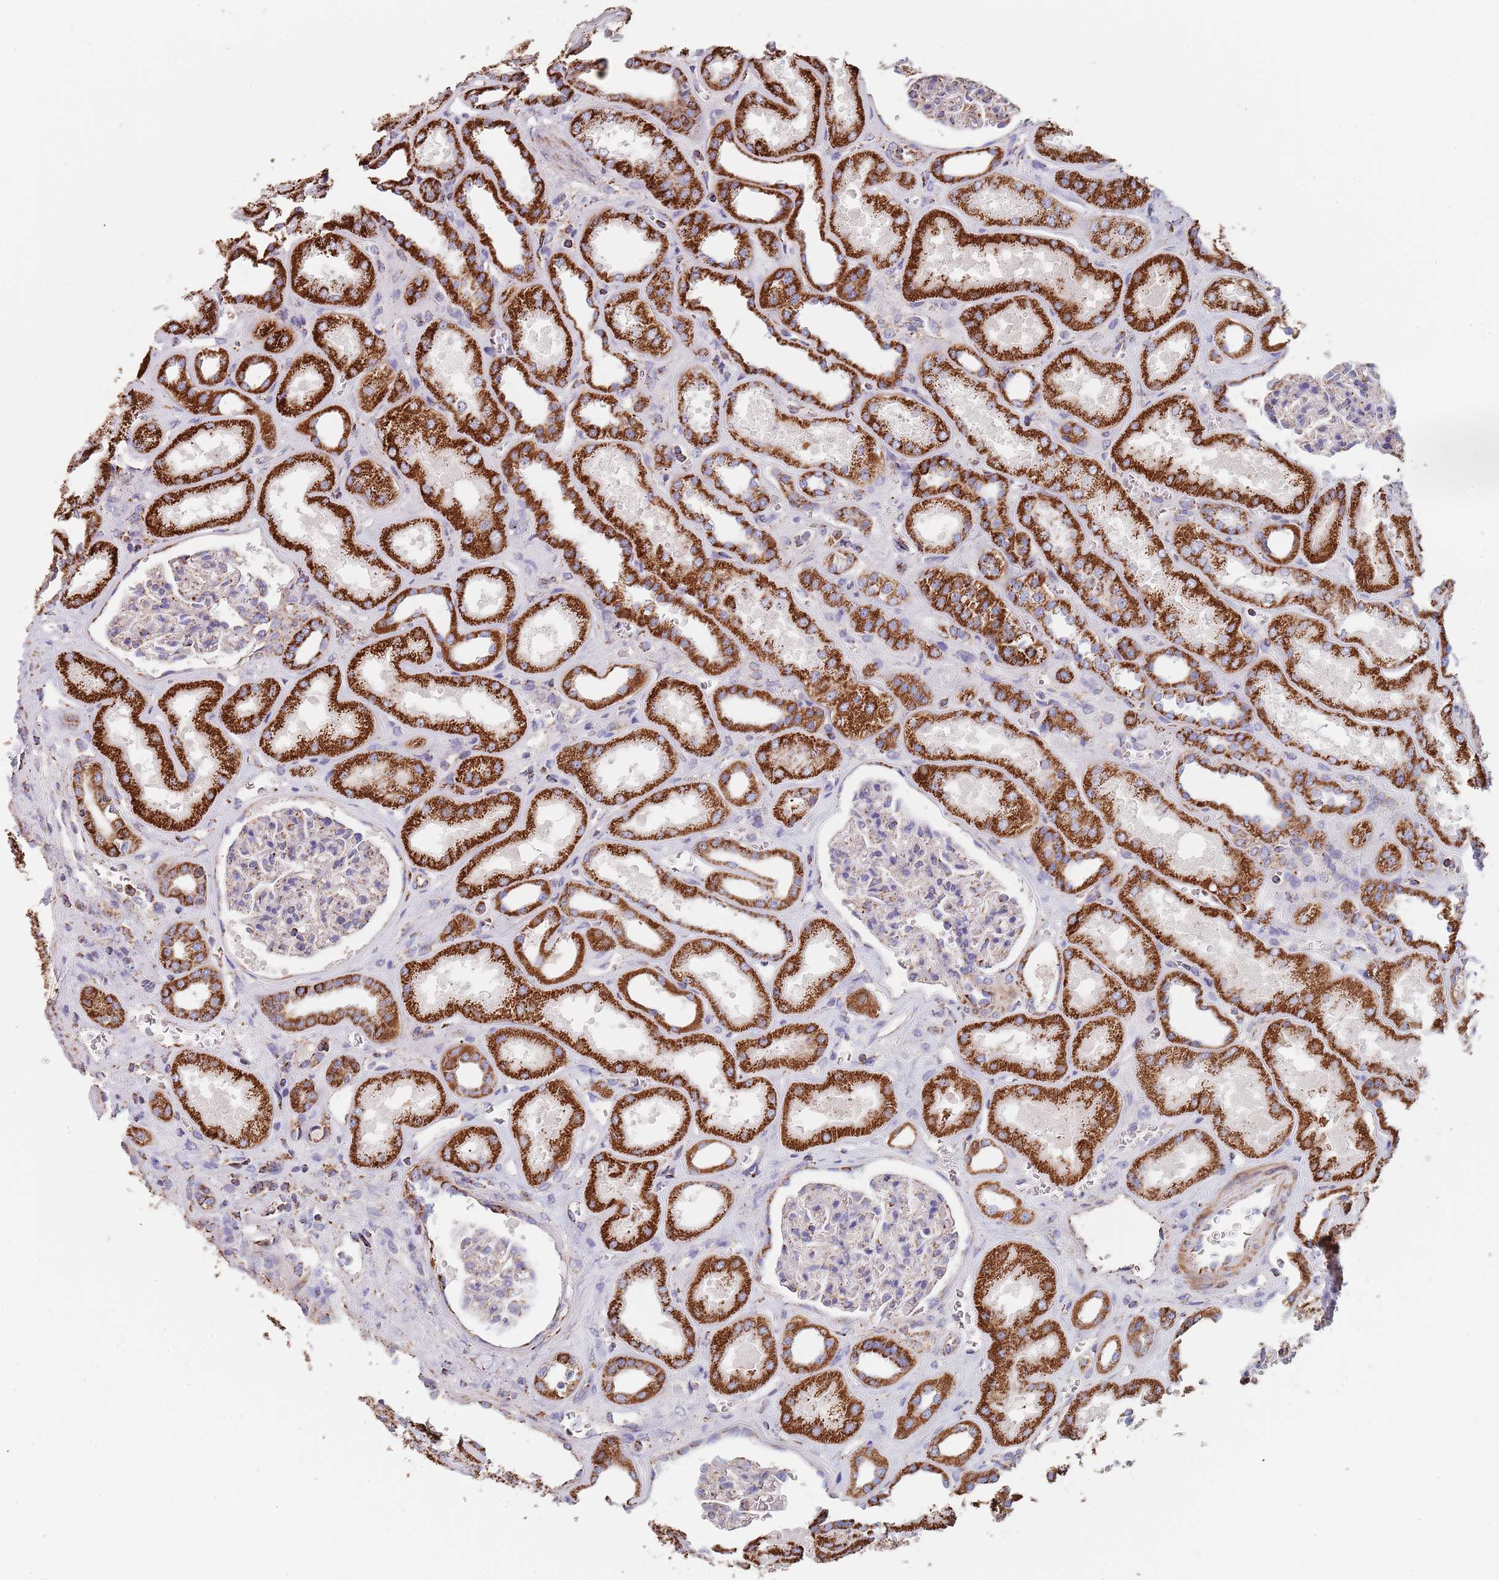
{"staining": {"intensity": "moderate", "quantity": "<25%", "location": "cytoplasmic/membranous"}, "tissue": "kidney", "cell_type": "Cells in glomeruli", "image_type": "normal", "snomed": [{"axis": "morphology", "description": "Normal tissue, NOS"}, {"axis": "morphology", "description": "Adenocarcinoma, NOS"}, {"axis": "topography", "description": "Kidney"}], "caption": "Benign kidney reveals moderate cytoplasmic/membranous staining in about <25% of cells in glomeruli (DAB (3,3'-diaminobenzidine) IHC, brown staining for protein, blue staining for nuclei)..", "gene": "PGP", "patient": {"sex": "female", "age": 68}}